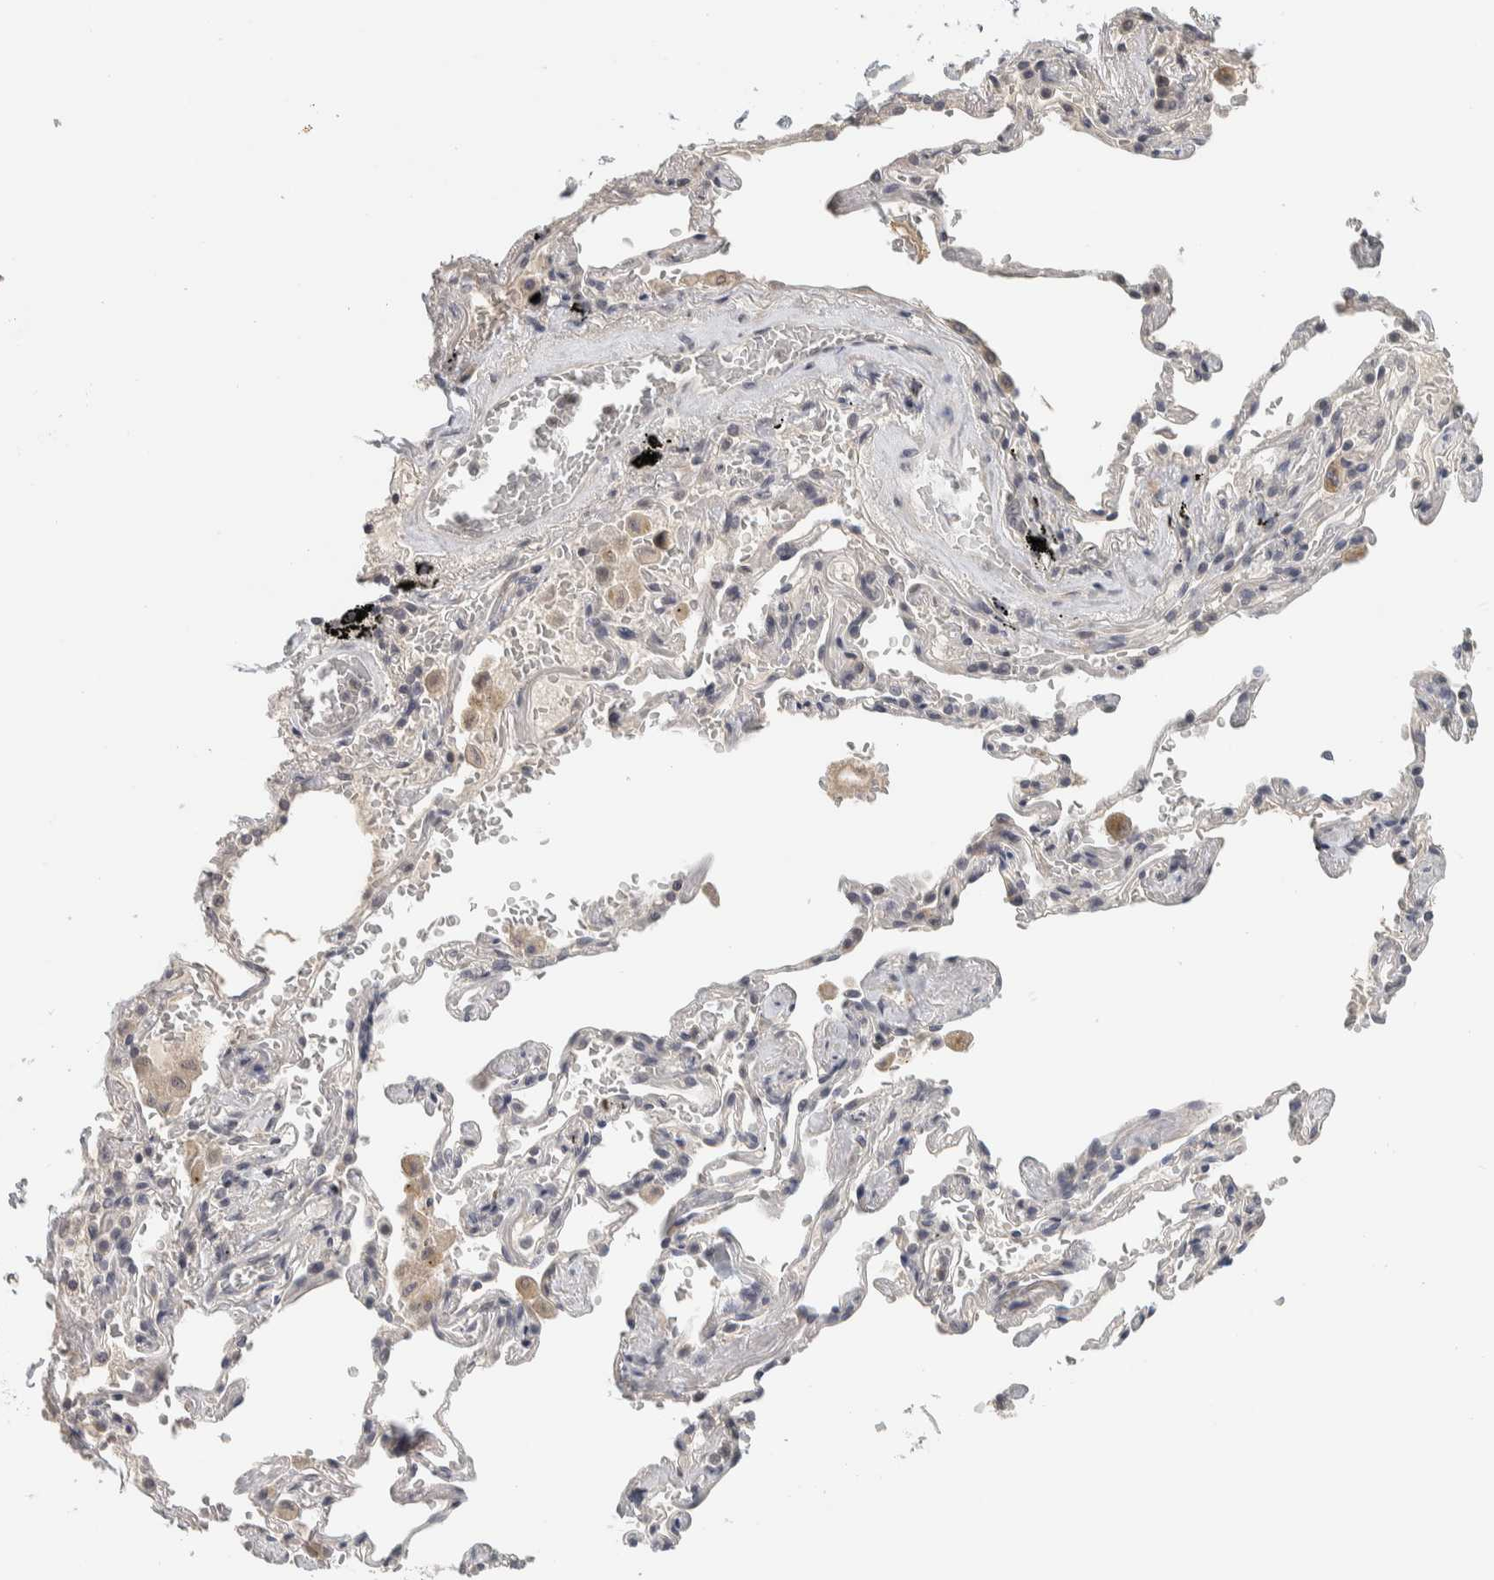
{"staining": {"intensity": "negative", "quantity": "none", "location": "none"}, "tissue": "adipose tissue", "cell_type": "Adipocytes", "image_type": "normal", "snomed": [{"axis": "morphology", "description": "Normal tissue, NOS"}, {"axis": "topography", "description": "Cartilage tissue"}, {"axis": "topography", "description": "Lung"}], "caption": "Adipose tissue was stained to show a protein in brown. There is no significant expression in adipocytes. The staining was performed using DAB (3,3'-diaminobenzidine) to visualize the protein expression in brown, while the nuclei were stained in blue with hematoxylin (Magnification: 20x).", "gene": "AFP", "patient": {"sex": "female", "age": 77}}